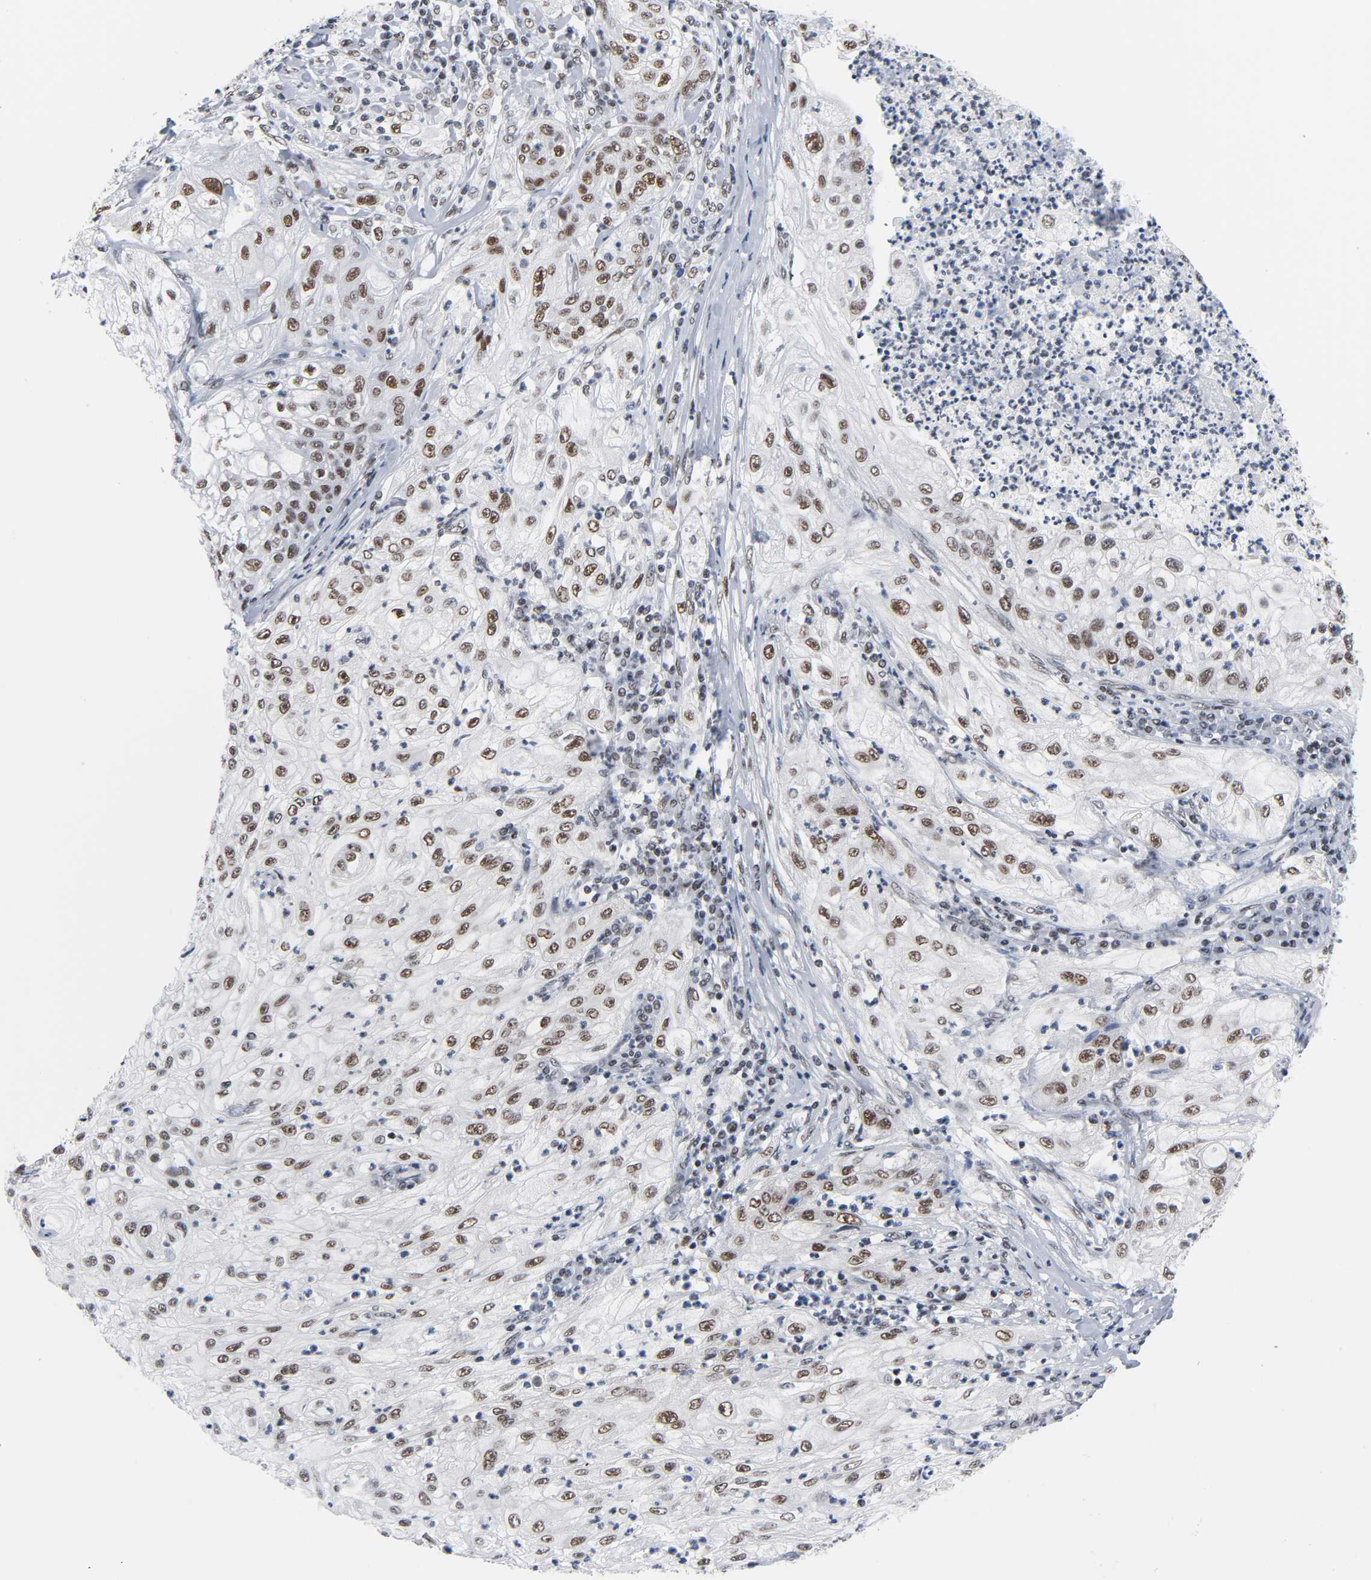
{"staining": {"intensity": "moderate", "quantity": ">75%", "location": "nuclear"}, "tissue": "lung cancer", "cell_type": "Tumor cells", "image_type": "cancer", "snomed": [{"axis": "morphology", "description": "Inflammation, NOS"}, {"axis": "morphology", "description": "Squamous cell carcinoma, NOS"}, {"axis": "topography", "description": "Lymph node"}, {"axis": "topography", "description": "Soft tissue"}, {"axis": "topography", "description": "Lung"}], "caption": "The immunohistochemical stain labels moderate nuclear staining in tumor cells of lung cancer tissue.", "gene": "CSTF2", "patient": {"sex": "male", "age": 66}}